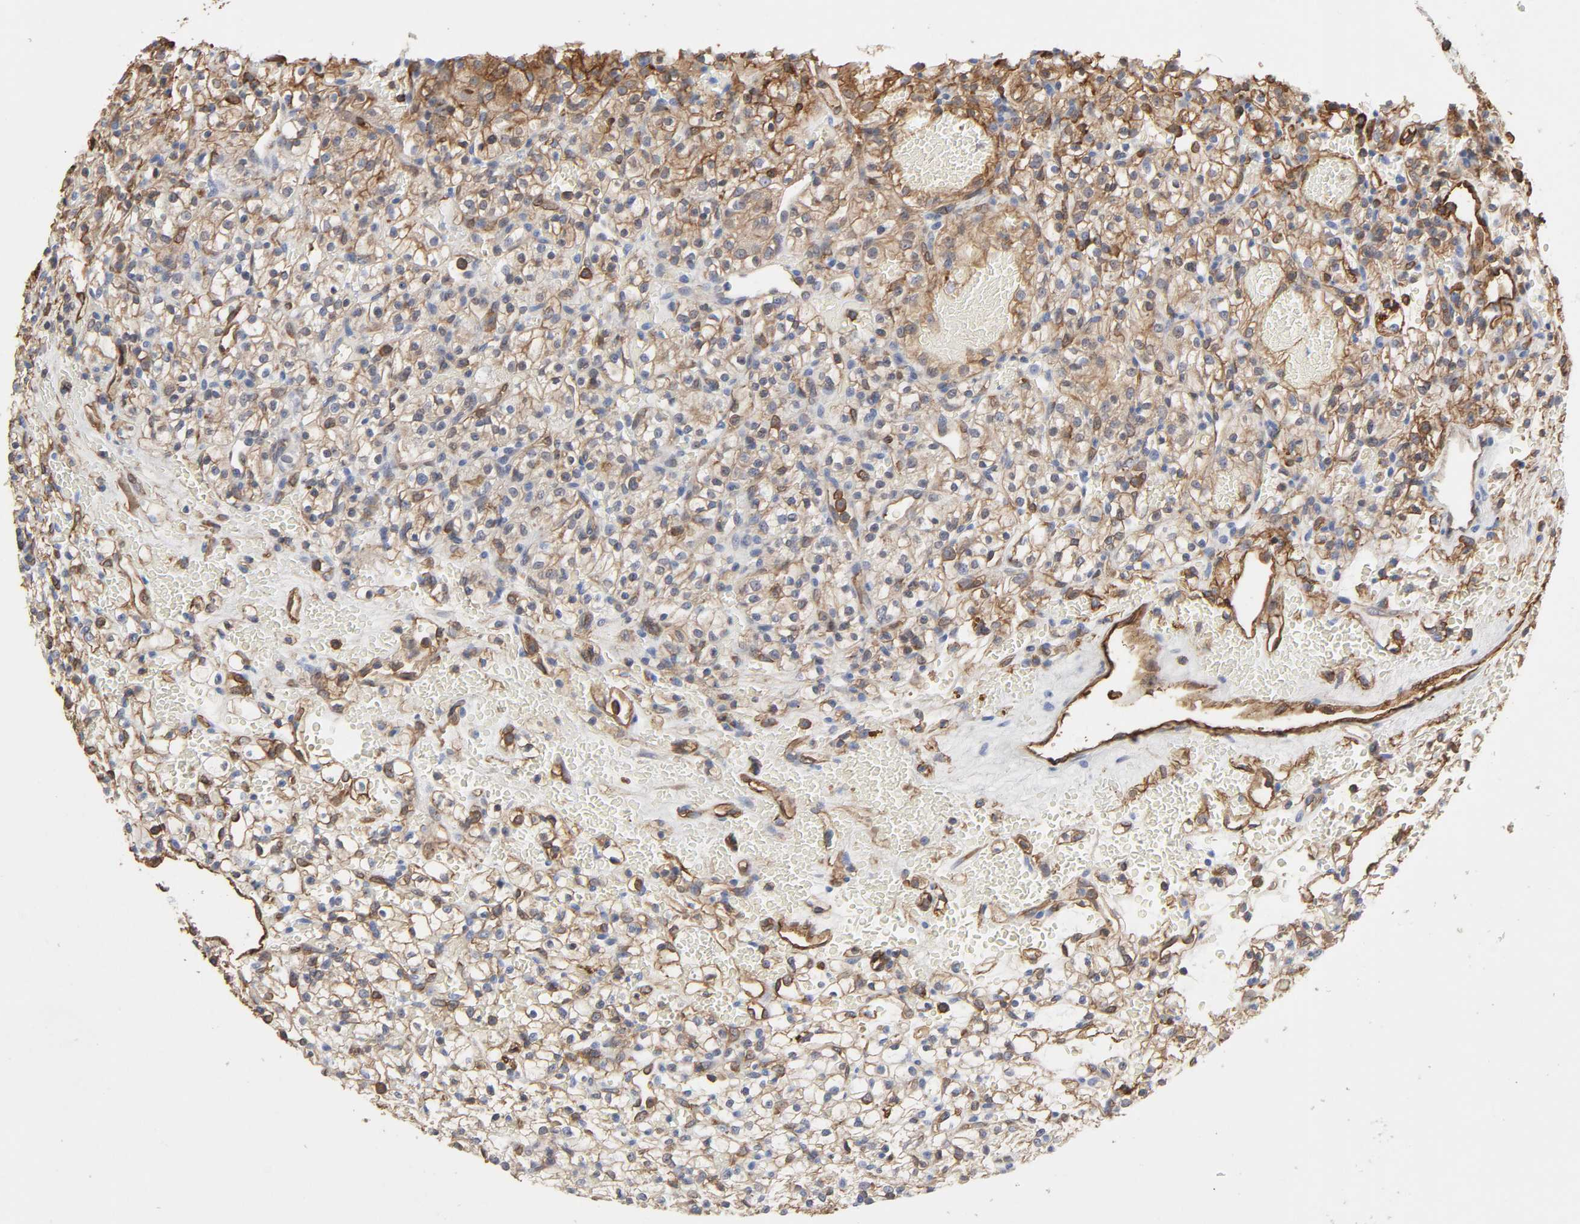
{"staining": {"intensity": "moderate", "quantity": ">75%", "location": "cytoplasmic/membranous"}, "tissue": "renal cancer", "cell_type": "Tumor cells", "image_type": "cancer", "snomed": [{"axis": "morphology", "description": "Adenocarcinoma, NOS"}, {"axis": "topography", "description": "Kidney"}], "caption": "Immunohistochemistry photomicrograph of neoplastic tissue: human renal cancer stained using immunohistochemistry demonstrates medium levels of moderate protein expression localized specifically in the cytoplasmic/membranous of tumor cells, appearing as a cytoplasmic/membranous brown color.", "gene": "ANXA2", "patient": {"sex": "female", "age": 60}}